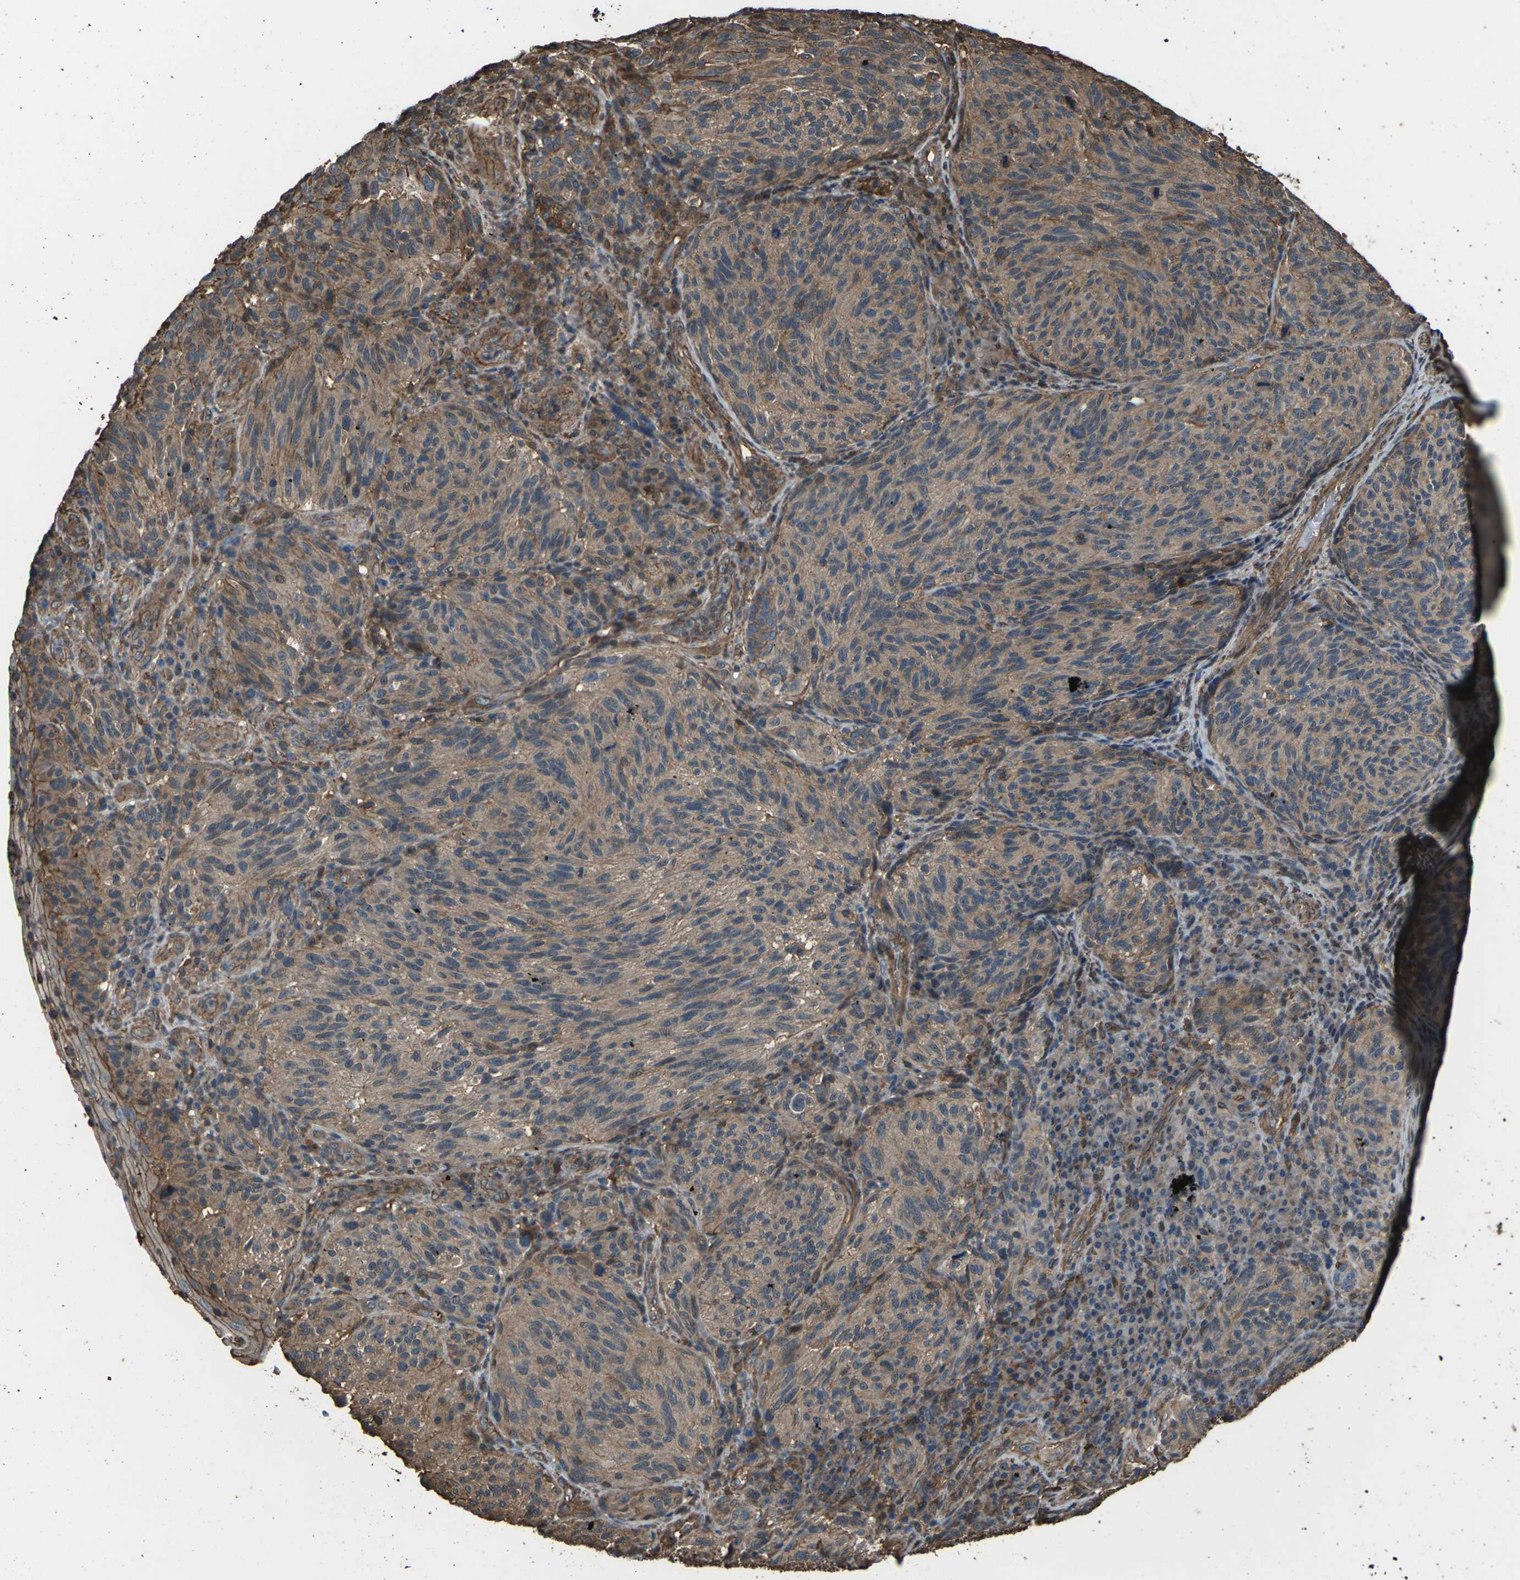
{"staining": {"intensity": "moderate", "quantity": ">75%", "location": "cytoplasmic/membranous"}, "tissue": "melanoma", "cell_type": "Tumor cells", "image_type": "cancer", "snomed": [{"axis": "morphology", "description": "Malignant melanoma, NOS"}, {"axis": "topography", "description": "Skin"}], "caption": "DAB (3,3'-diaminobenzidine) immunohistochemical staining of melanoma demonstrates moderate cytoplasmic/membranous protein expression in about >75% of tumor cells.", "gene": "DHPS", "patient": {"sex": "female", "age": 73}}